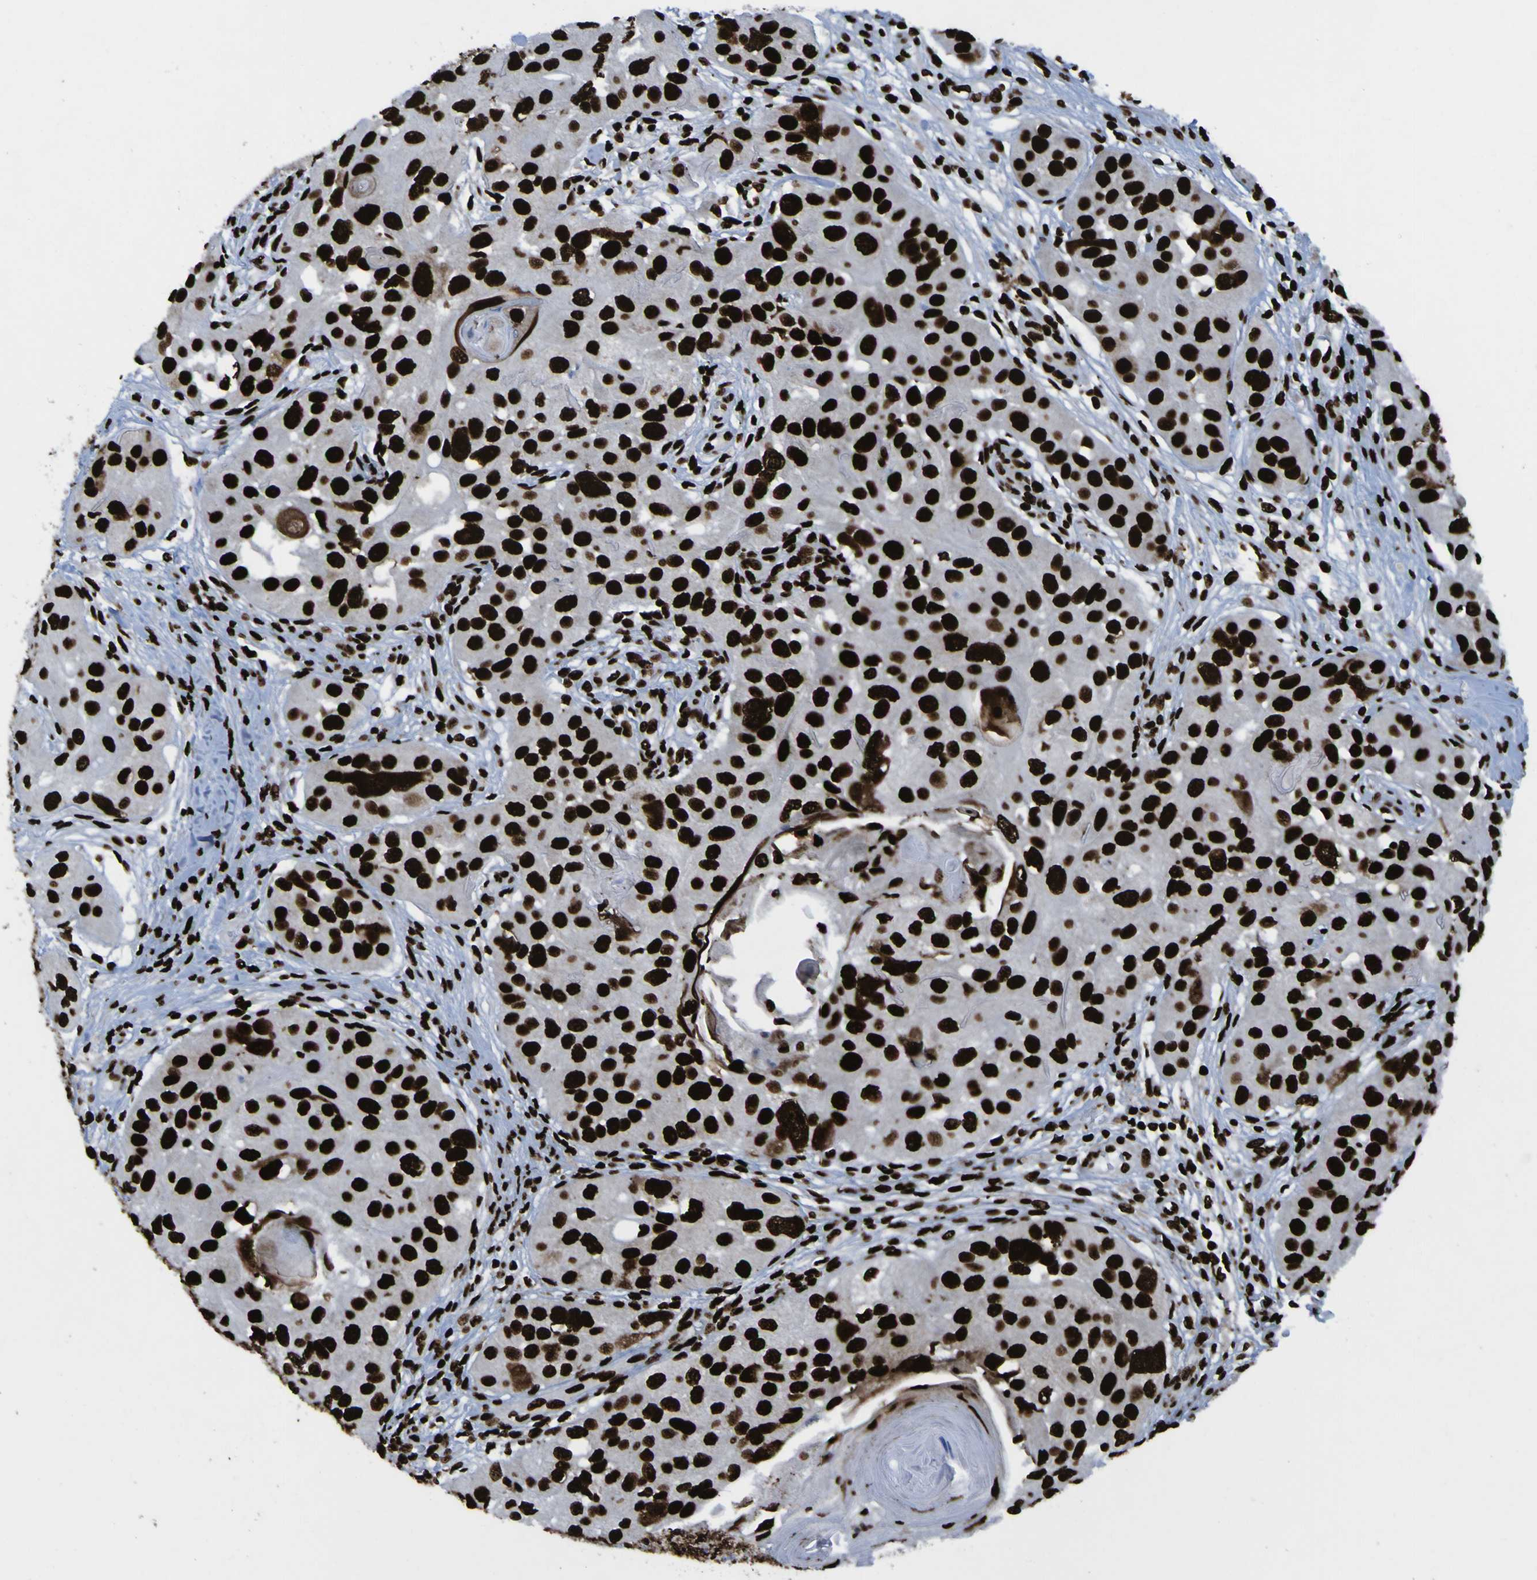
{"staining": {"intensity": "strong", "quantity": ">75%", "location": "nuclear"}, "tissue": "head and neck cancer", "cell_type": "Tumor cells", "image_type": "cancer", "snomed": [{"axis": "morphology", "description": "Normal tissue, NOS"}, {"axis": "morphology", "description": "Squamous cell carcinoma, NOS"}, {"axis": "topography", "description": "Skeletal muscle"}, {"axis": "topography", "description": "Head-Neck"}], "caption": "High-power microscopy captured an immunohistochemistry micrograph of head and neck cancer (squamous cell carcinoma), revealing strong nuclear positivity in about >75% of tumor cells.", "gene": "NPM1", "patient": {"sex": "male", "age": 51}}